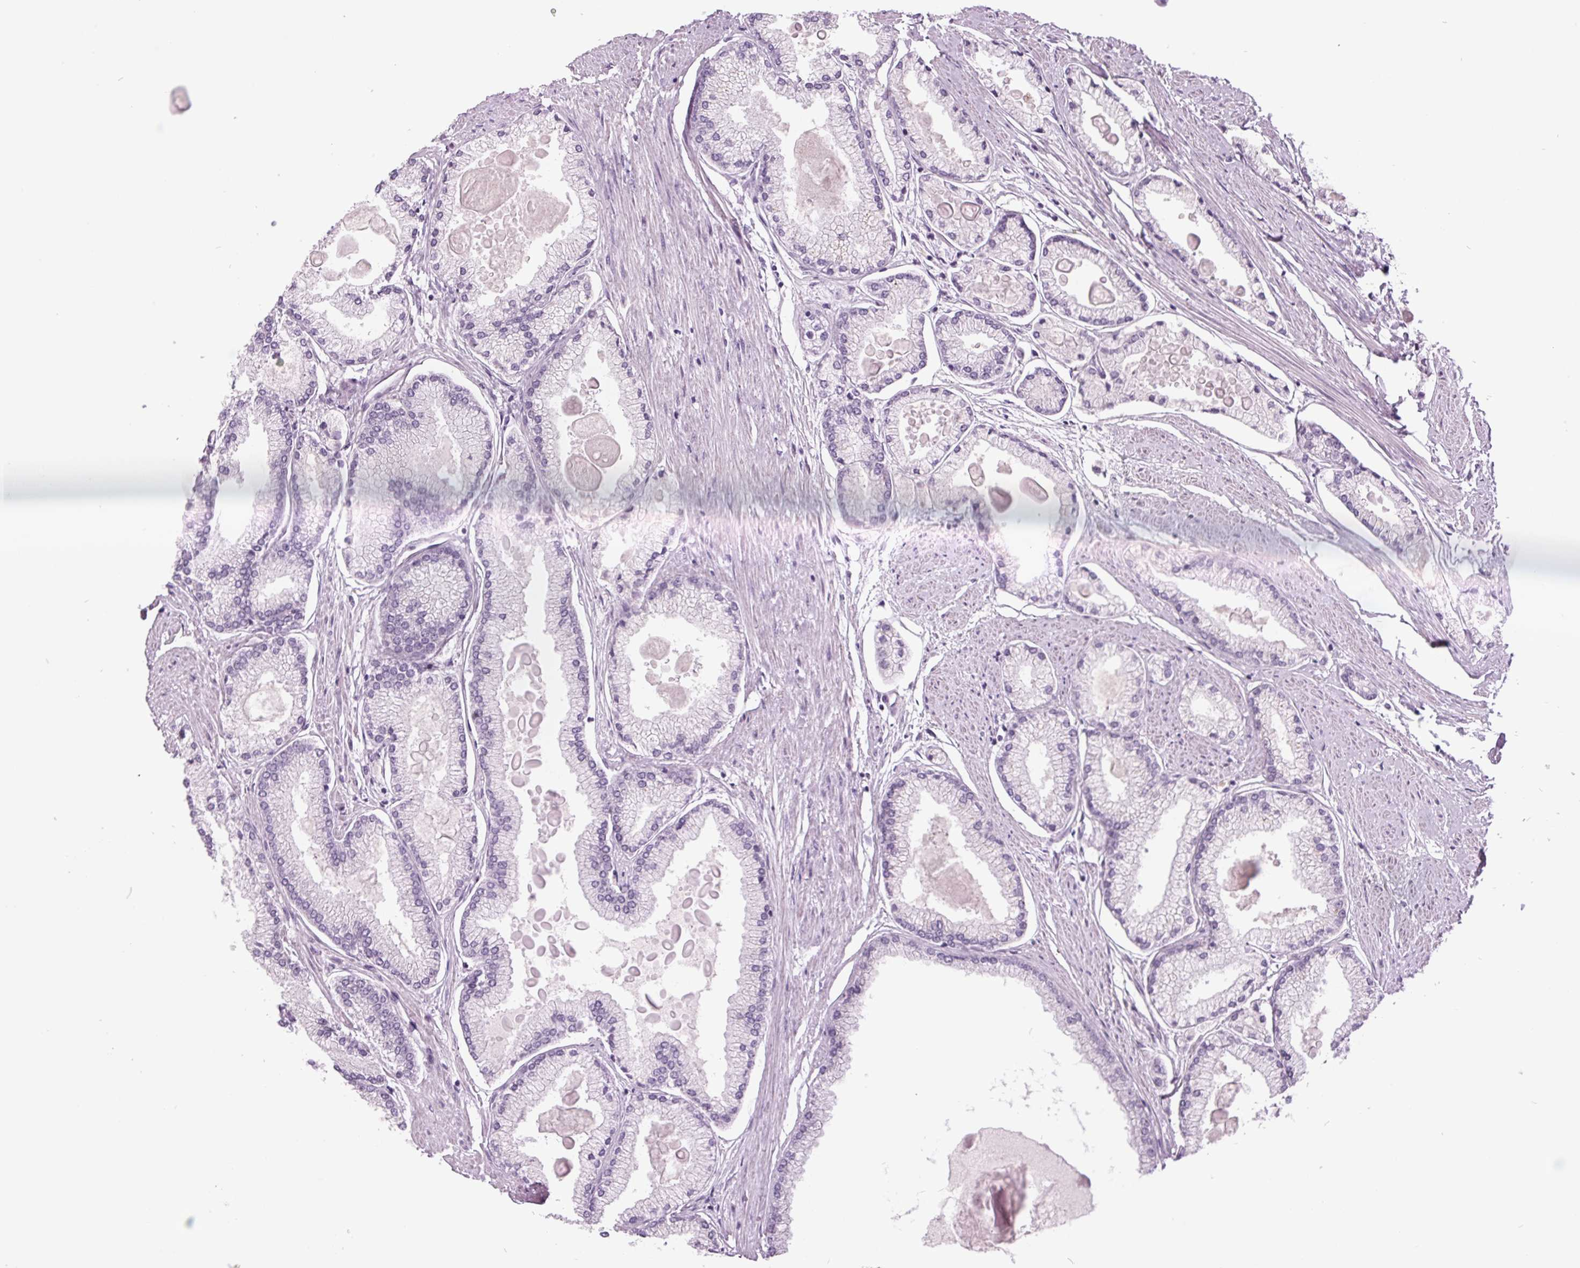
{"staining": {"intensity": "negative", "quantity": "none", "location": "none"}, "tissue": "prostate cancer", "cell_type": "Tumor cells", "image_type": "cancer", "snomed": [{"axis": "morphology", "description": "Adenocarcinoma, High grade"}, {"axis": "topography", "description": "Prostate"}], "caption": "Immunohistochemical staining of human prostate cancer (high-grade adenocarcinoma) shows no significant expression in tumor cells.", "gene": "ODAD2", "patient": {"sex": "male", "age": 68}}